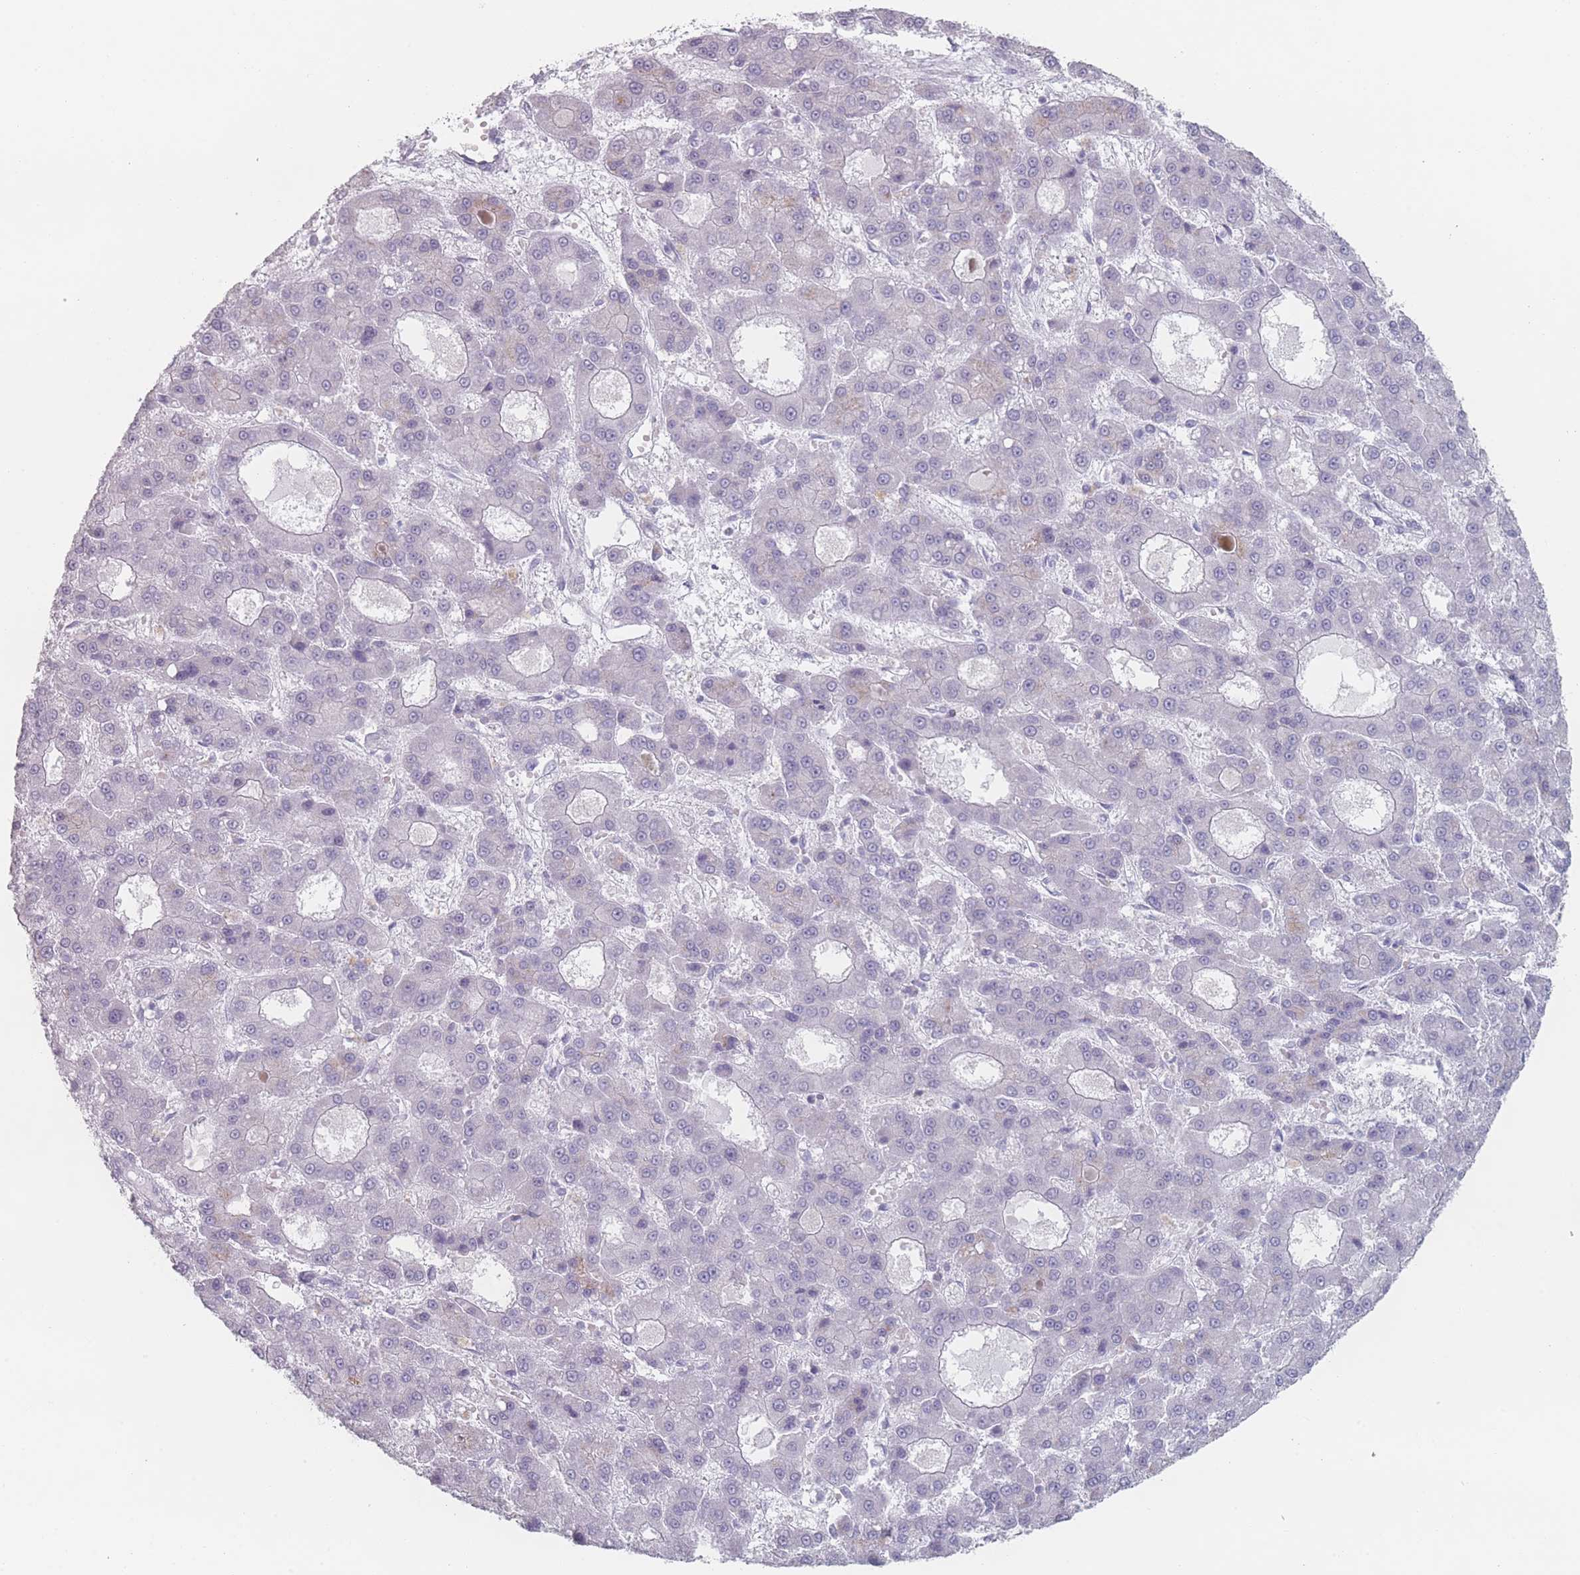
{"staining": {"intensity": "negative", "quantity": "none", "location": "none"}, "tissue": "liver cancer", "cell_type": "Tumor cells", "image_type": "cancer", "snomed": [{"axis": "morphology", "description": "Carcinoma, Hepatocellular, NOS"}, {"axis": "topography", "description": "Liver"}], "caption": "An immunohistochemistry (IHC) histopathology image of liver hepatocellular carcinoma is shown. There is no staining in tumor cells of liver hepatocellular carcinoma. (Immunohistochemistry (ihc), brightfield microscopy, high magnification).", "gene": "RNF4", "patient": {"sex": "male", "age": 70}}